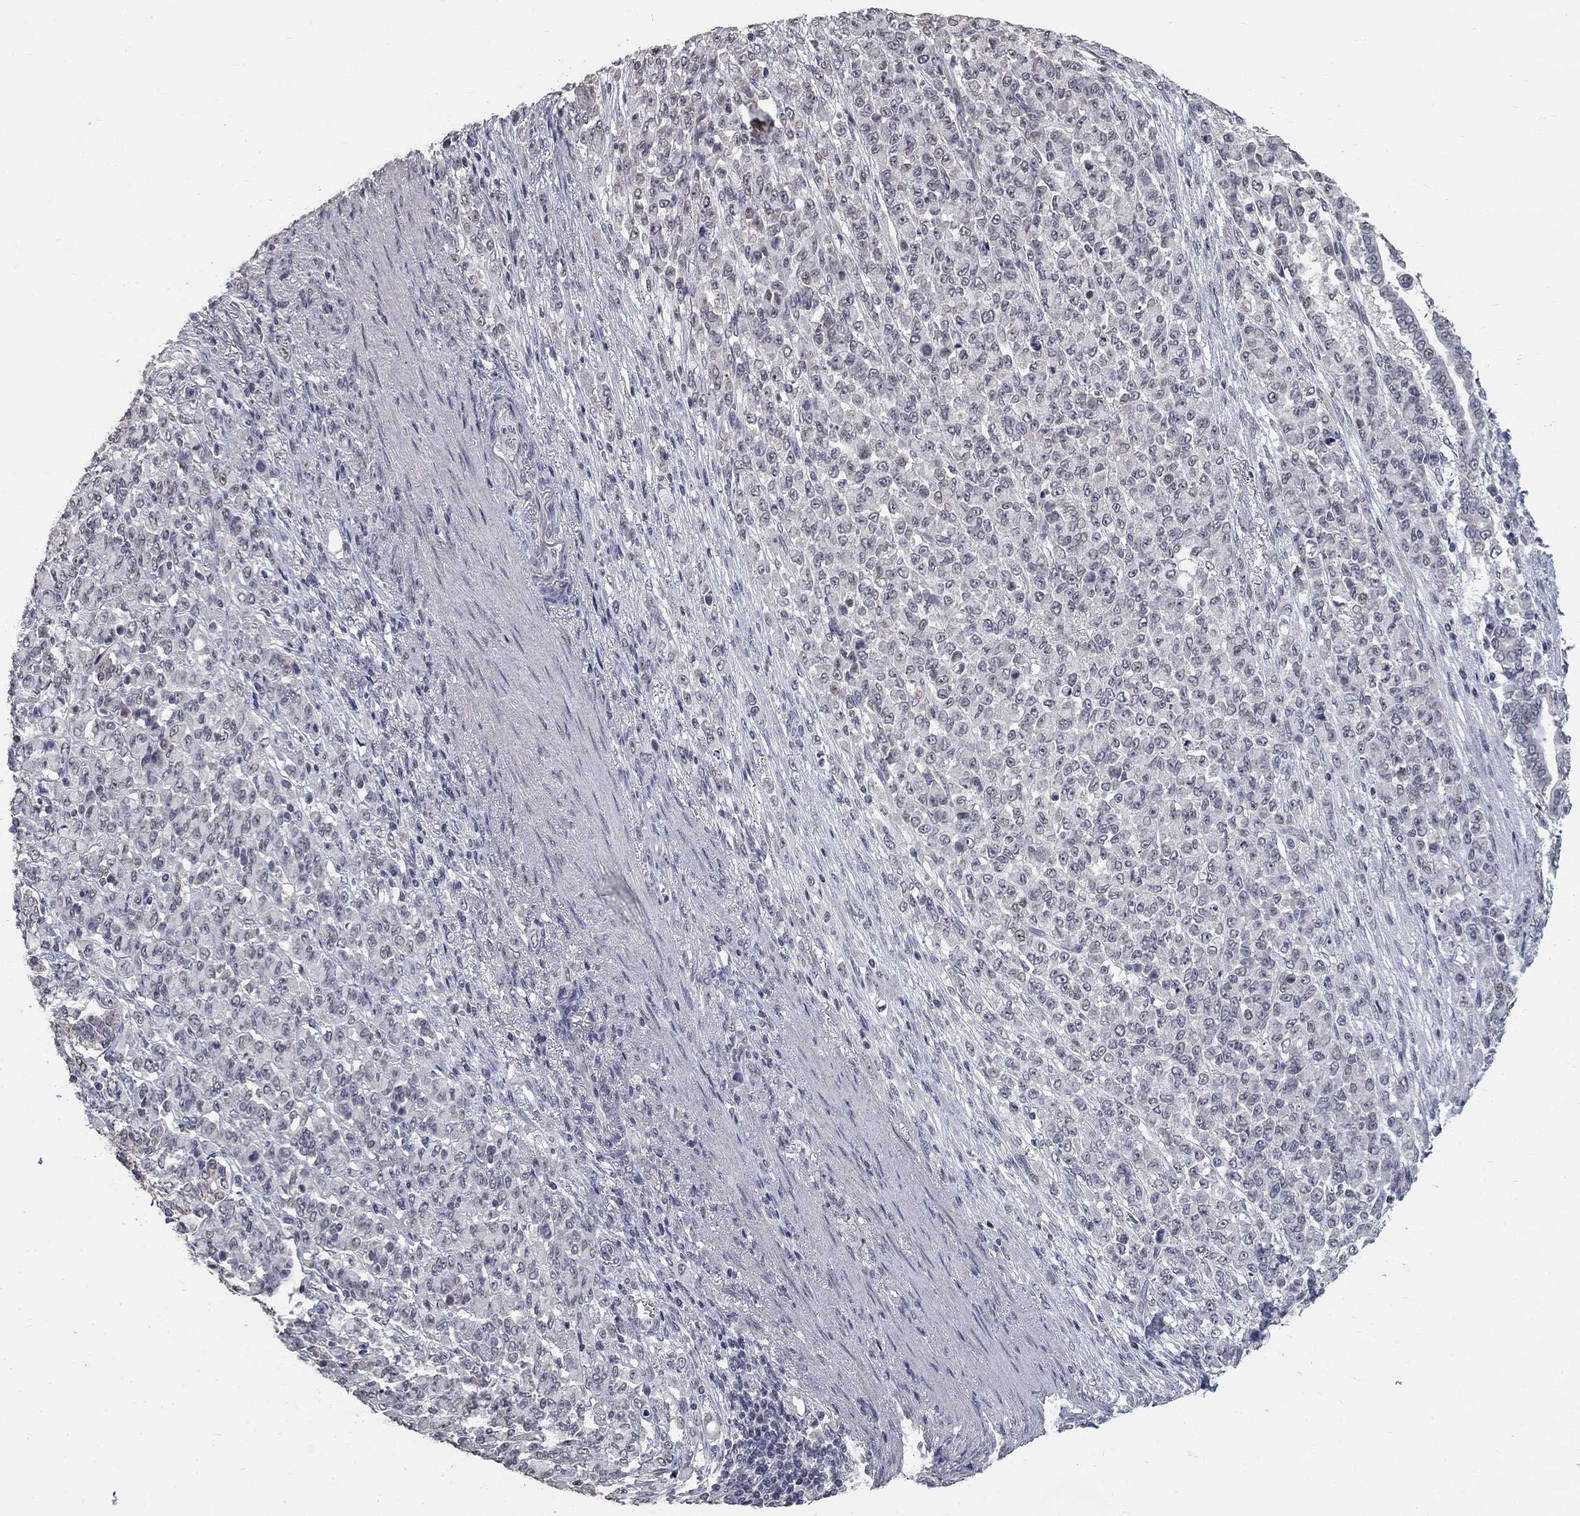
{"staining": {"intensity": "negative", "quantity": "none", "location": "none"}, "tissue": "stomach cancer", "cell_type": "Tumor cells", "image_type": "cancer", "snomed": [{"axis": "morphology", "description": "Normal tissue, NOS"}, {"axis": "morphology", "description": "Adenocarcinoma, NOS"}, {"axis": "topography", "description": "Stomach"}], "caption": "An immunohistochemistry (IHC) micrograph of stomach adenocarcinoma is shown. There is no staining in tumor cells of stomach adenocarcinoma.", "gene": "SPATA33", "patient": {"sex": "female", "age": 79}}